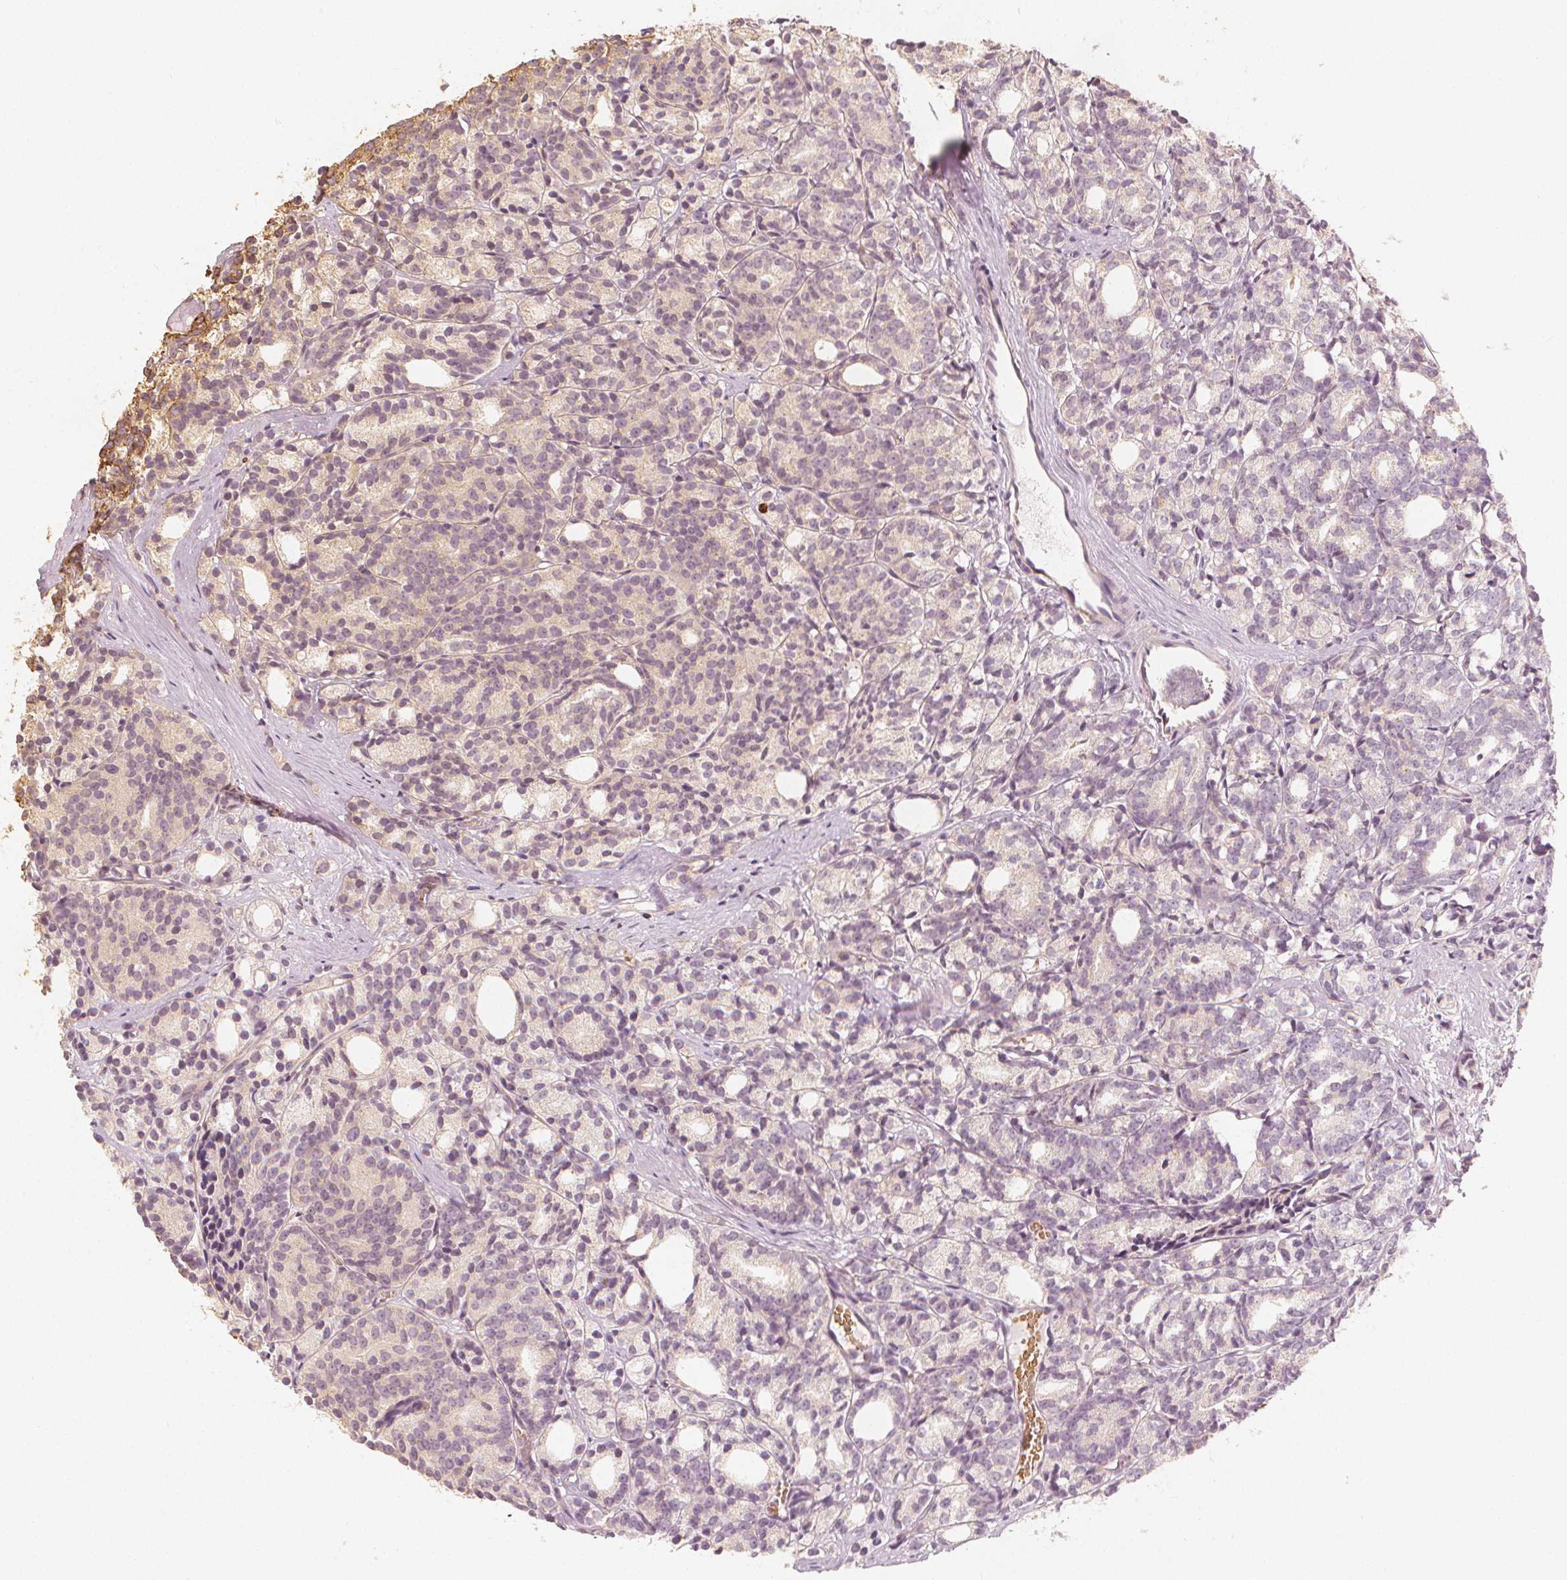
{"staining": {"intensity": "weak", "quantity": "<25%", "location": "cytoplasmic/membranous"}, "tissue": "prostate cancer", "cell_type": "Tumor cells", "image_type": "cancer", "snomed": [{"axis": "morphology", "description": "Adenocarcinoma, High grade"}, {"axis": "topography", "description": "Prostate"}], "caption": "There is no significant staining in tumor cells of prostate cancer (high-grade adenocarcinoma). (IHC, brightfield microscopy, high magnification).", "gene": "ARHGAP26", "patient": {"sex": "male", "age": 53}}